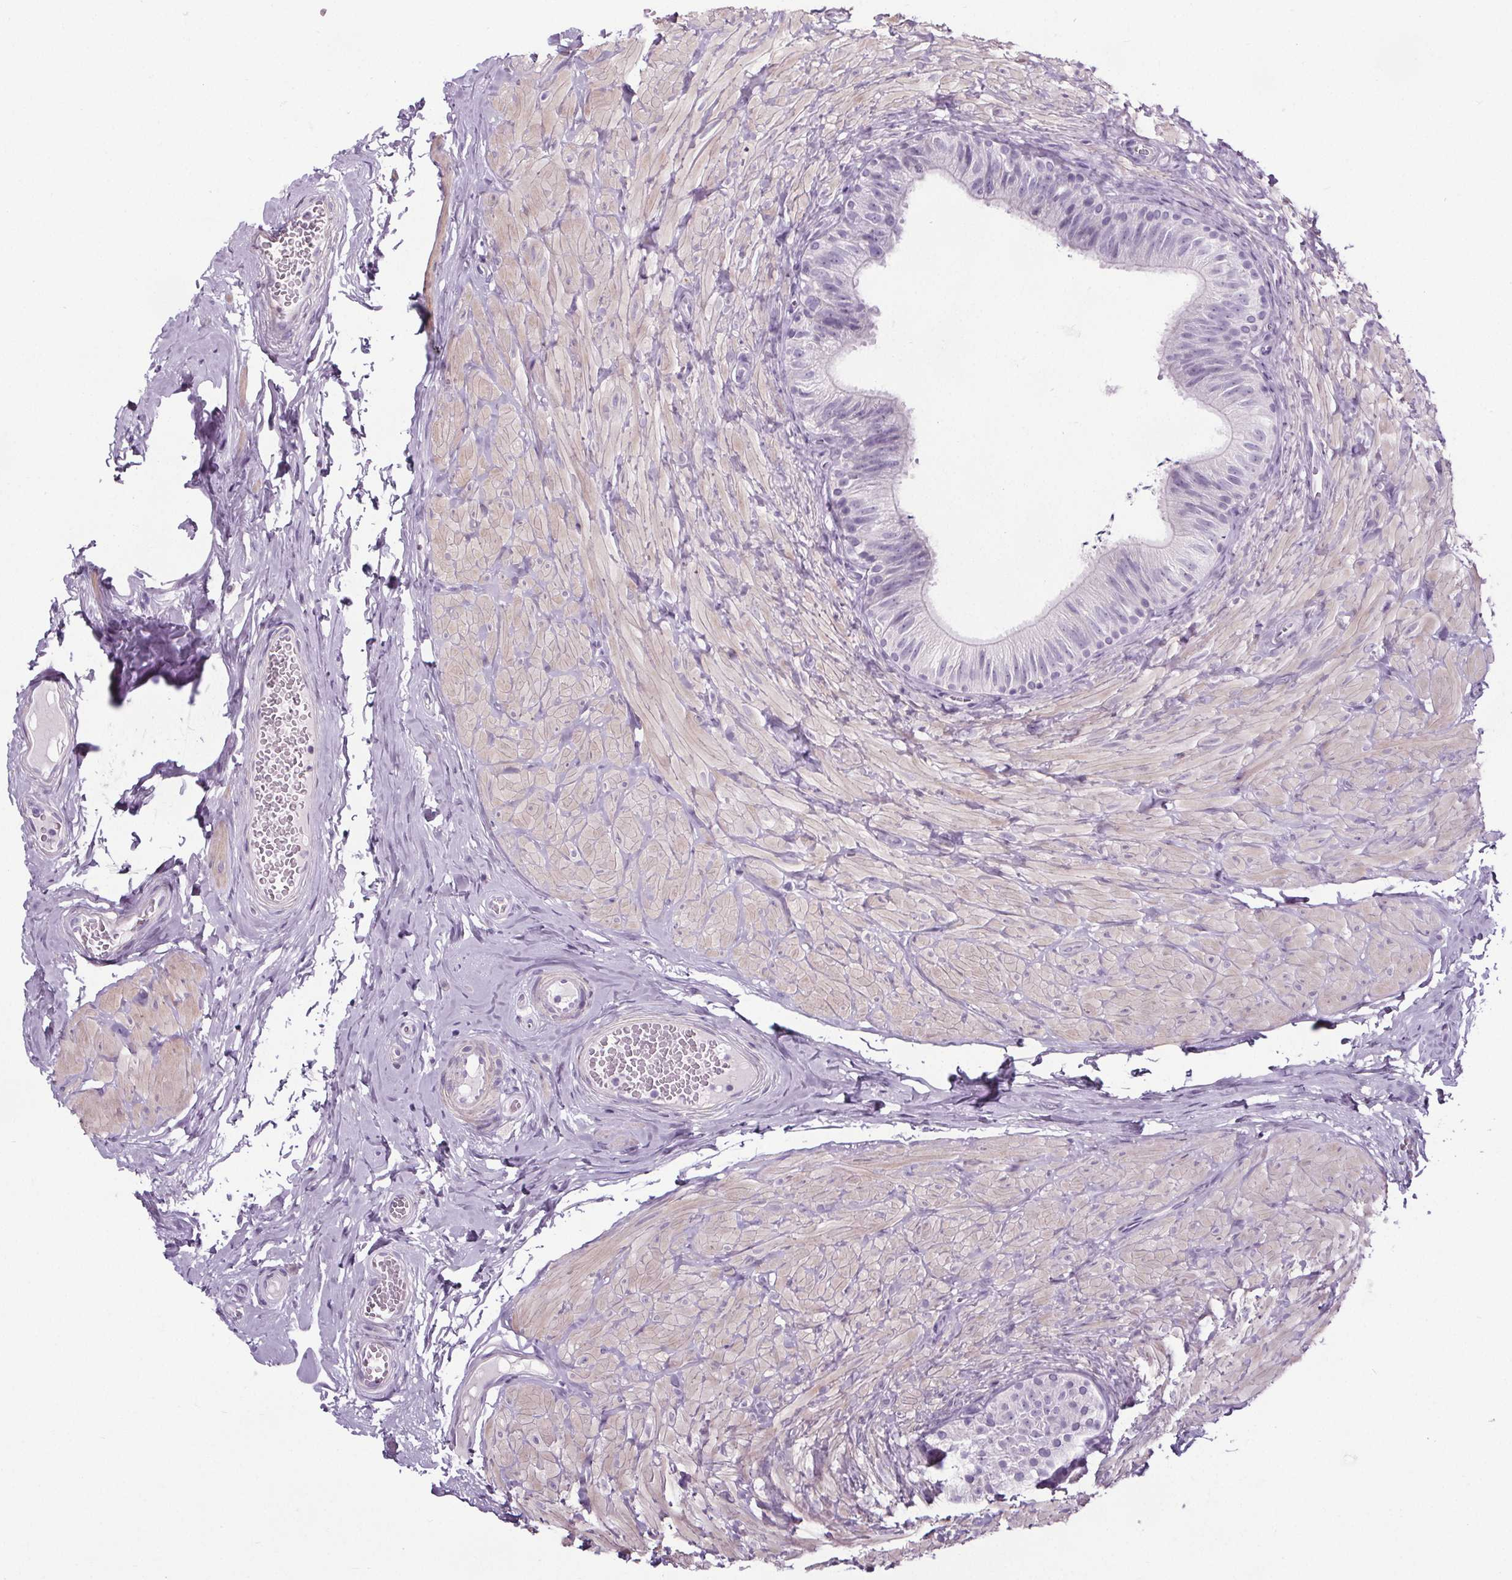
{"staining": {"intensity": "negative", "quantity": "none", "location": "none"}, "tissue": "epididymis", "cell_type": "Glandular cells", "image_type": "normal", "snomed": [{"axis": "morphology", "description": "Normal tissue, NOS"}, {"axis": "topography", "description": "Epididymis, spermatic cord, NOS"}, {"axis": "topography", "description": "Epididymis"}, {"axis": "topography", "description": "Peripheral nerve tissue"}], "caption": "DAB immunohistochemical staining of unremarkable epididymis reveals no significant staining in glandular cells.", "gene": "ELAVL2", "patient": {"sex": "male", "age": 29}}